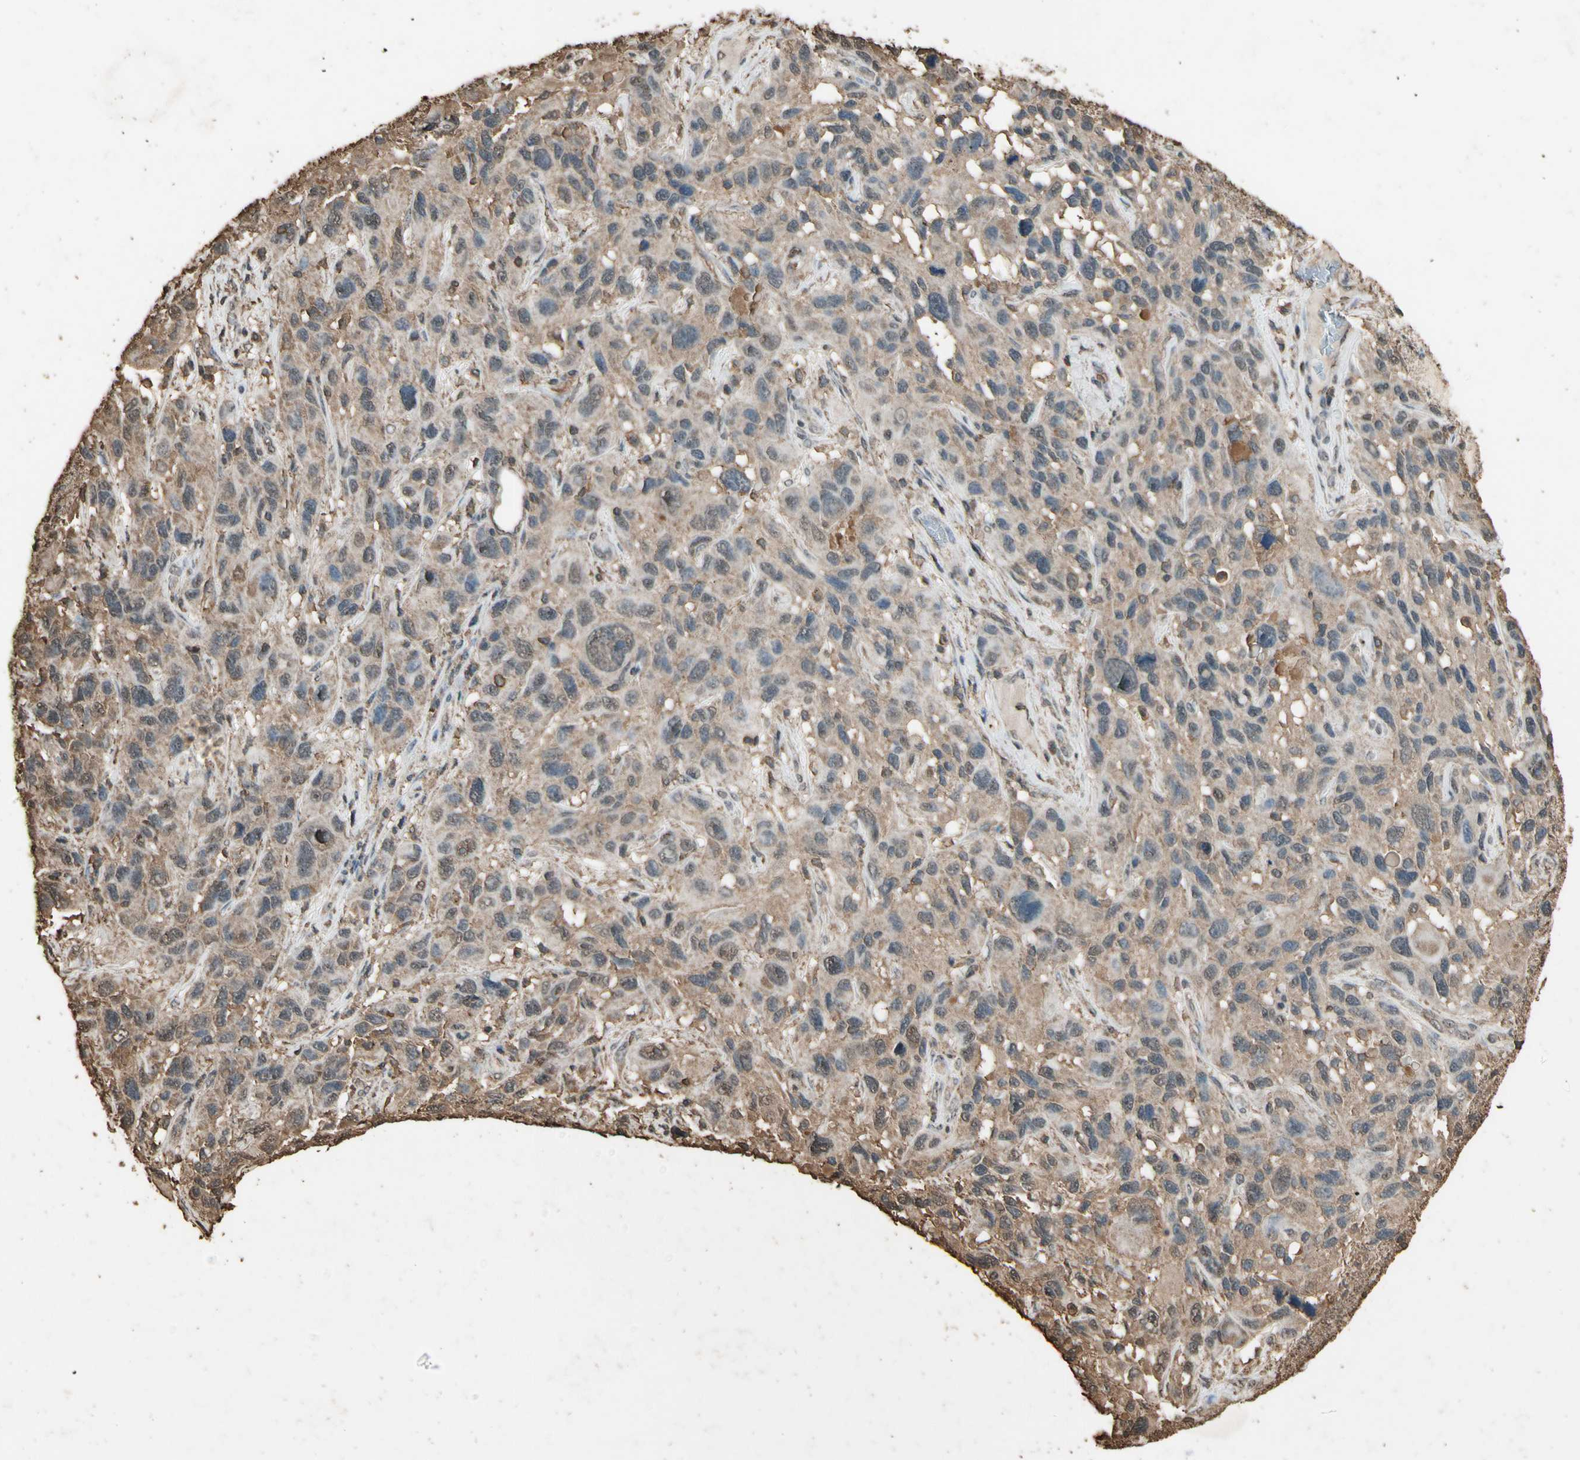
{"staining": {"intensity": "weak", "quantity": ">75%", "location": "cytoplasmic/membranous"}, "tissue": "melanoma", "cell_type": "Tumor cells", "image_type": "cancer", "snomed": [{"axis": "morphology", "description": "Malignant melanoma, NOS"}, {"axis": "topography", "description": "Skin"}], "caption": "Immunohistochemistry micrograph of melanoma stained for a protein (brown), which reveals low levels of weak cytoplasmic/membranous expression in approximately >75% of tumor cells.", "gene": "TNFSF13B", "patient": {"sex": "male", "age": 53}}